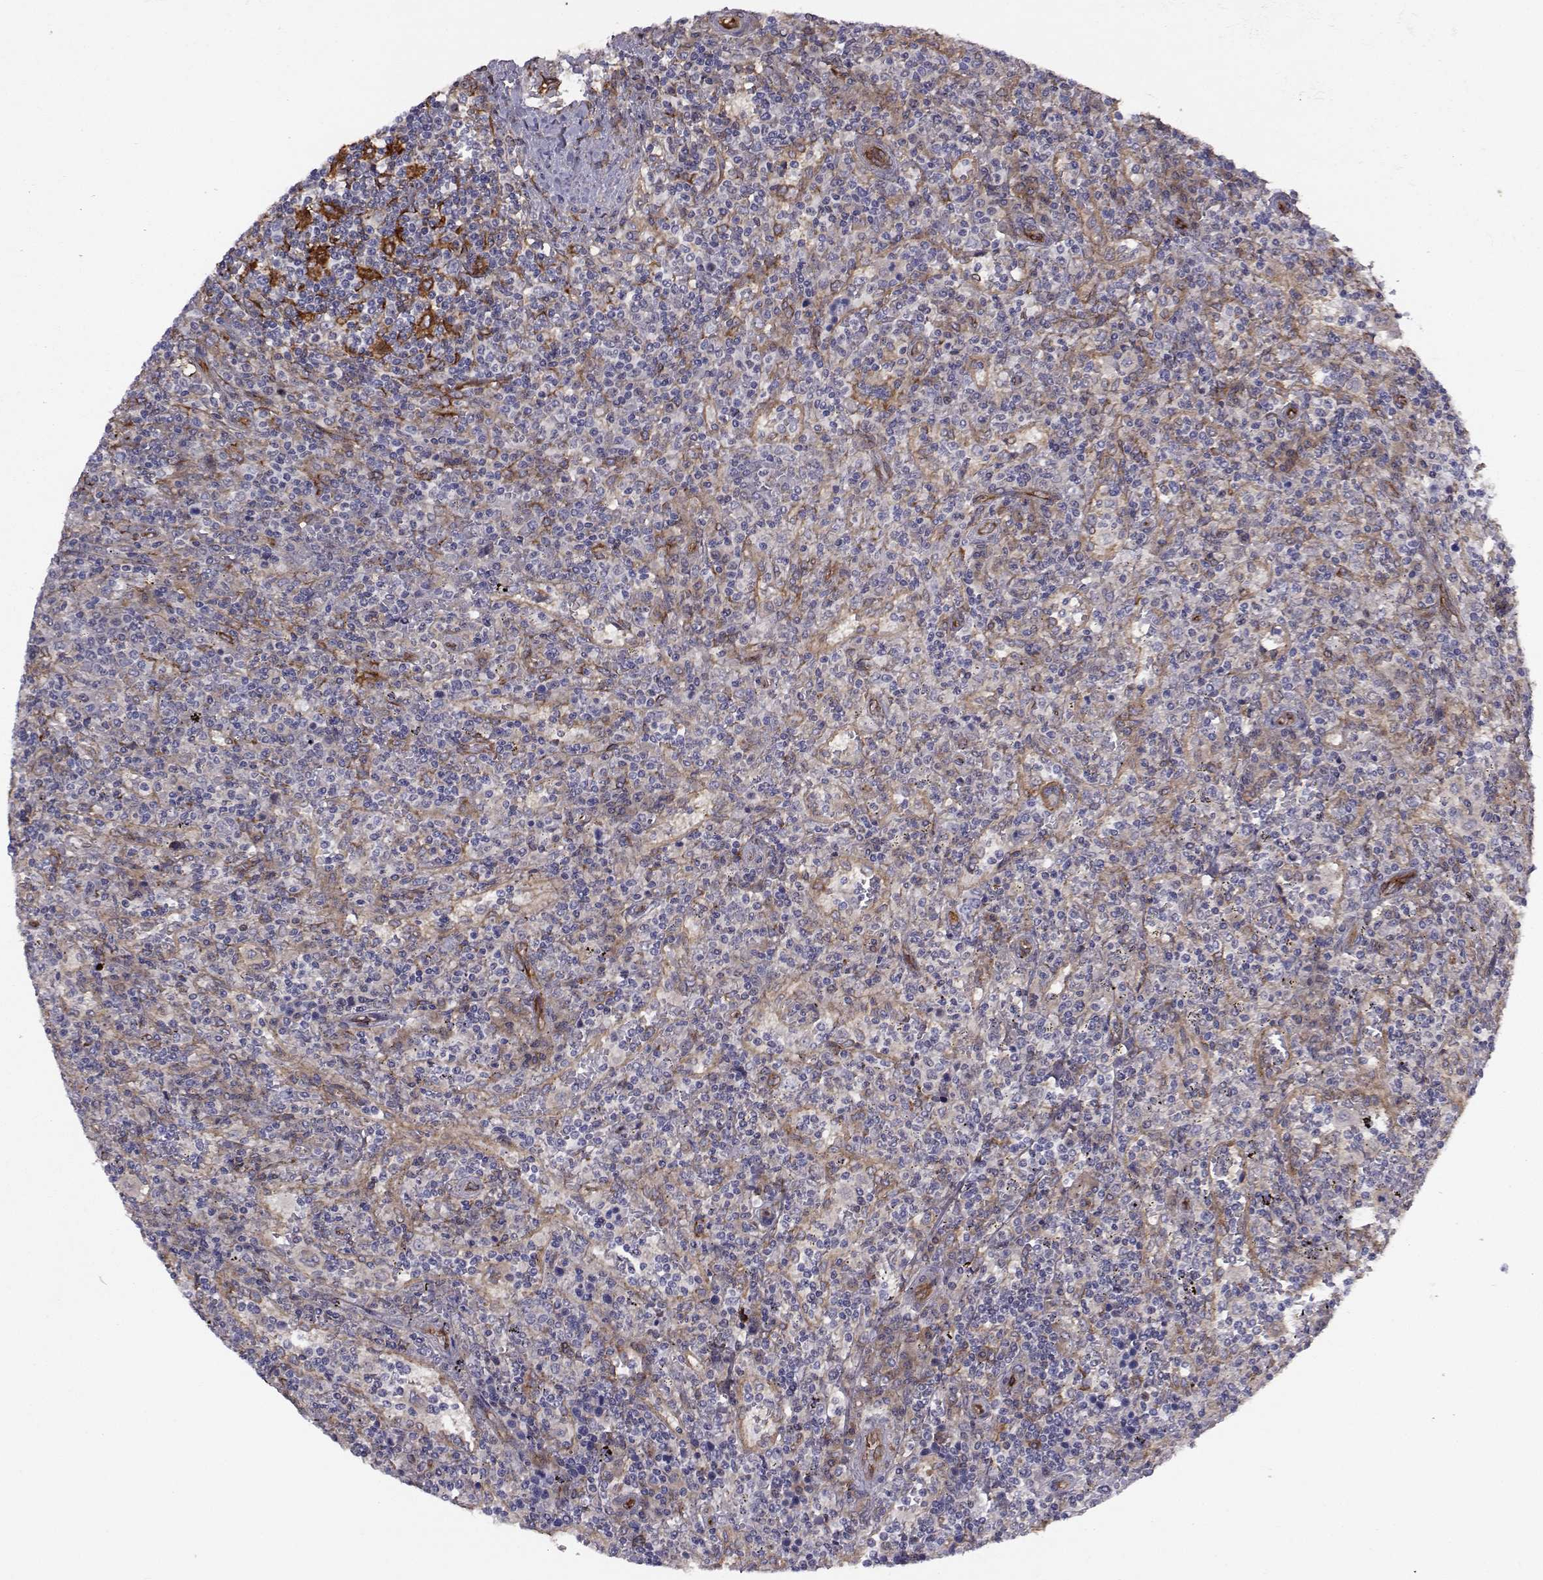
{"staining": {"intensity": "negative", "quantity": "none", "location": "none"}, "tissue": "lymphoma", "cell_type": "Tumor cells", "image_type": "cancer", "snomed": [{"axis": "morphology", "description": "Malignant lymphoma, non-Hodgkin's type, Low grade"}, {"axis": "topography", "description": "Spleen"}], "caption": "Malignant lymphoma, non-Hodgkin's type (low-grade) was stained to show a protein in brown. There is no significant staining in tumor cells.", "gene": "TRIP10", "patient": {"sex": "male", "age": 62}}